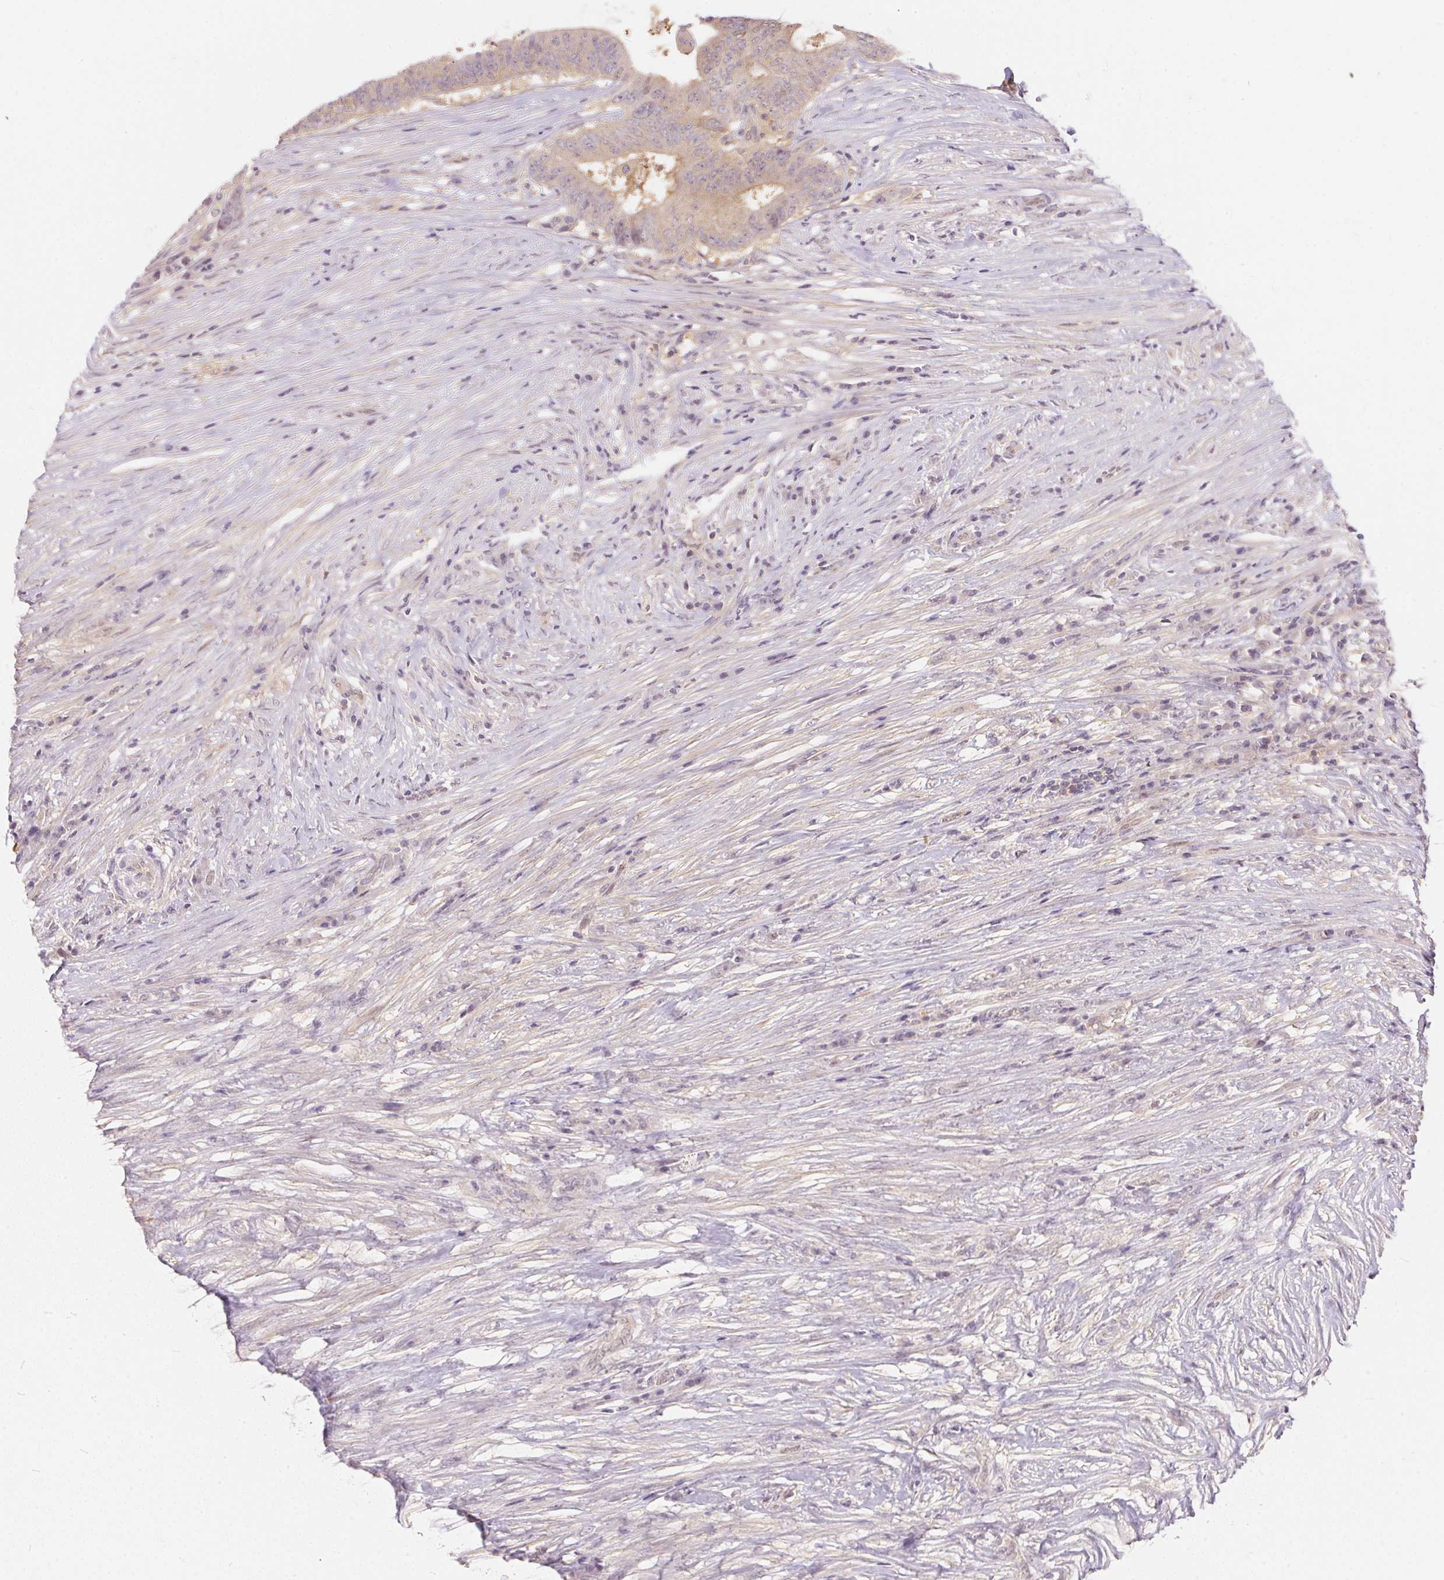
{"staining": {"intensity": "weak", "quantity": "25%-75%", "location": "cytoplasmic/membranous"}, "tissue": "colorectal cancer", "cell_type": "Tumor cells", "image_type": "cancer", "snomed": [{"axis": "morphology", "description": "Adenocarcinoma, NOS"}, {"axis": "topography", "description": "Colon"}], "caption": "The immunohistochemical stain shows weak cytoplasmic/membranous expression in tumor cells of colorectal cancer tissue.", "gene": "BLMH", "patient": {"sex": "female", "age": 43}}